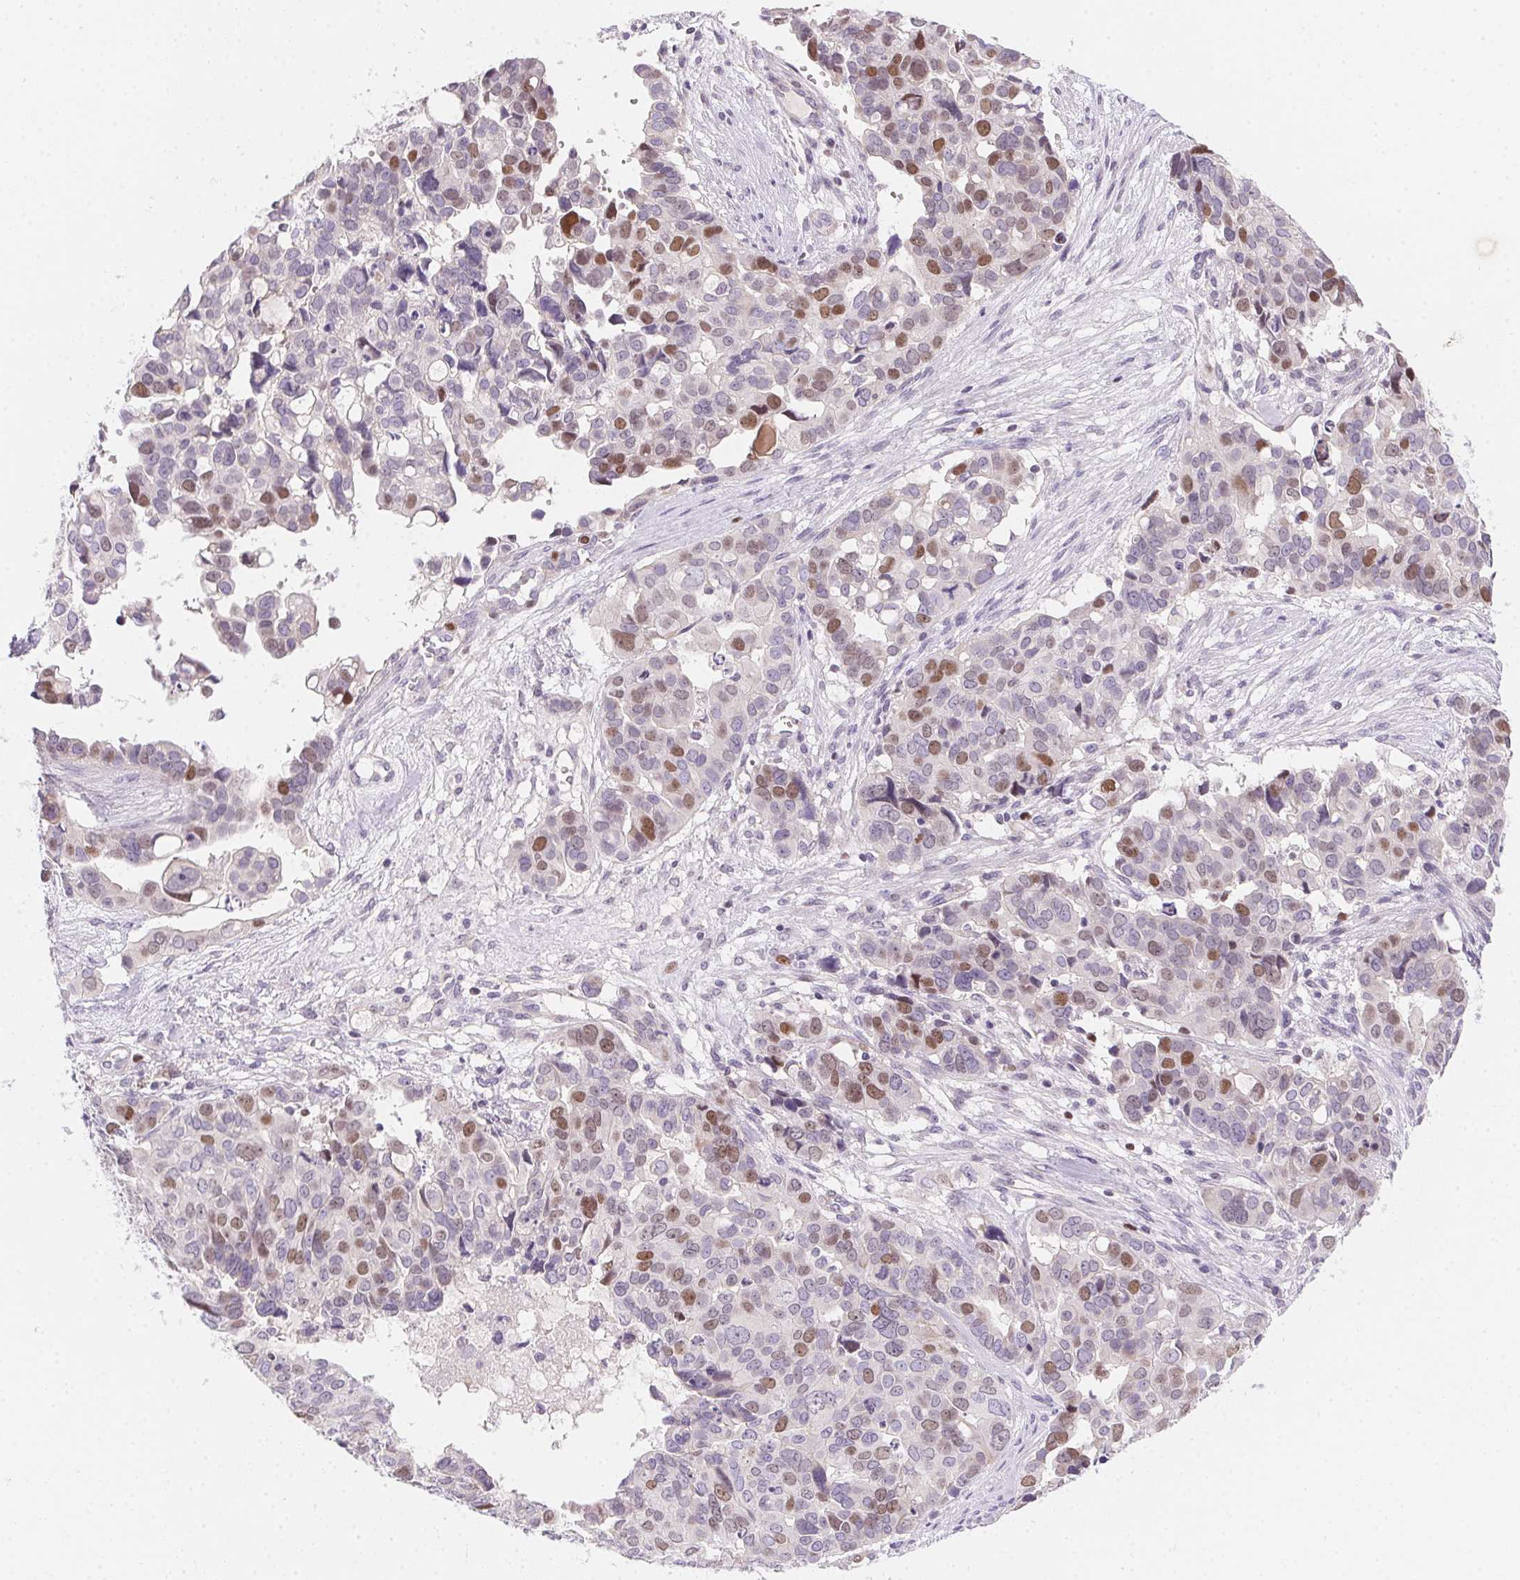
{"staining": {"intensity": "moderate", "quantity": "25%-75%", "location": "nuclear"}, "tissue": "ovarian cancer", "cell_type": "Tumor cells", "image_type": "cancer", "snomed": [{"axis": "morphology", "description": "Carcinoma, endometroid"}, {"axis": "topography", "description": "Ovary"}], "caption": "Ovarian cancer (endometroid carcinoma) tissue displays moderate nuclear positivity in approximately 25%-75% of tumor cells, visualized by immunohistochemistry. (brown staining indicates protein expression, while blue staining denotes nuclei).", "gene": "HELLS", "patient": {"sex": "female", "age": 78}}